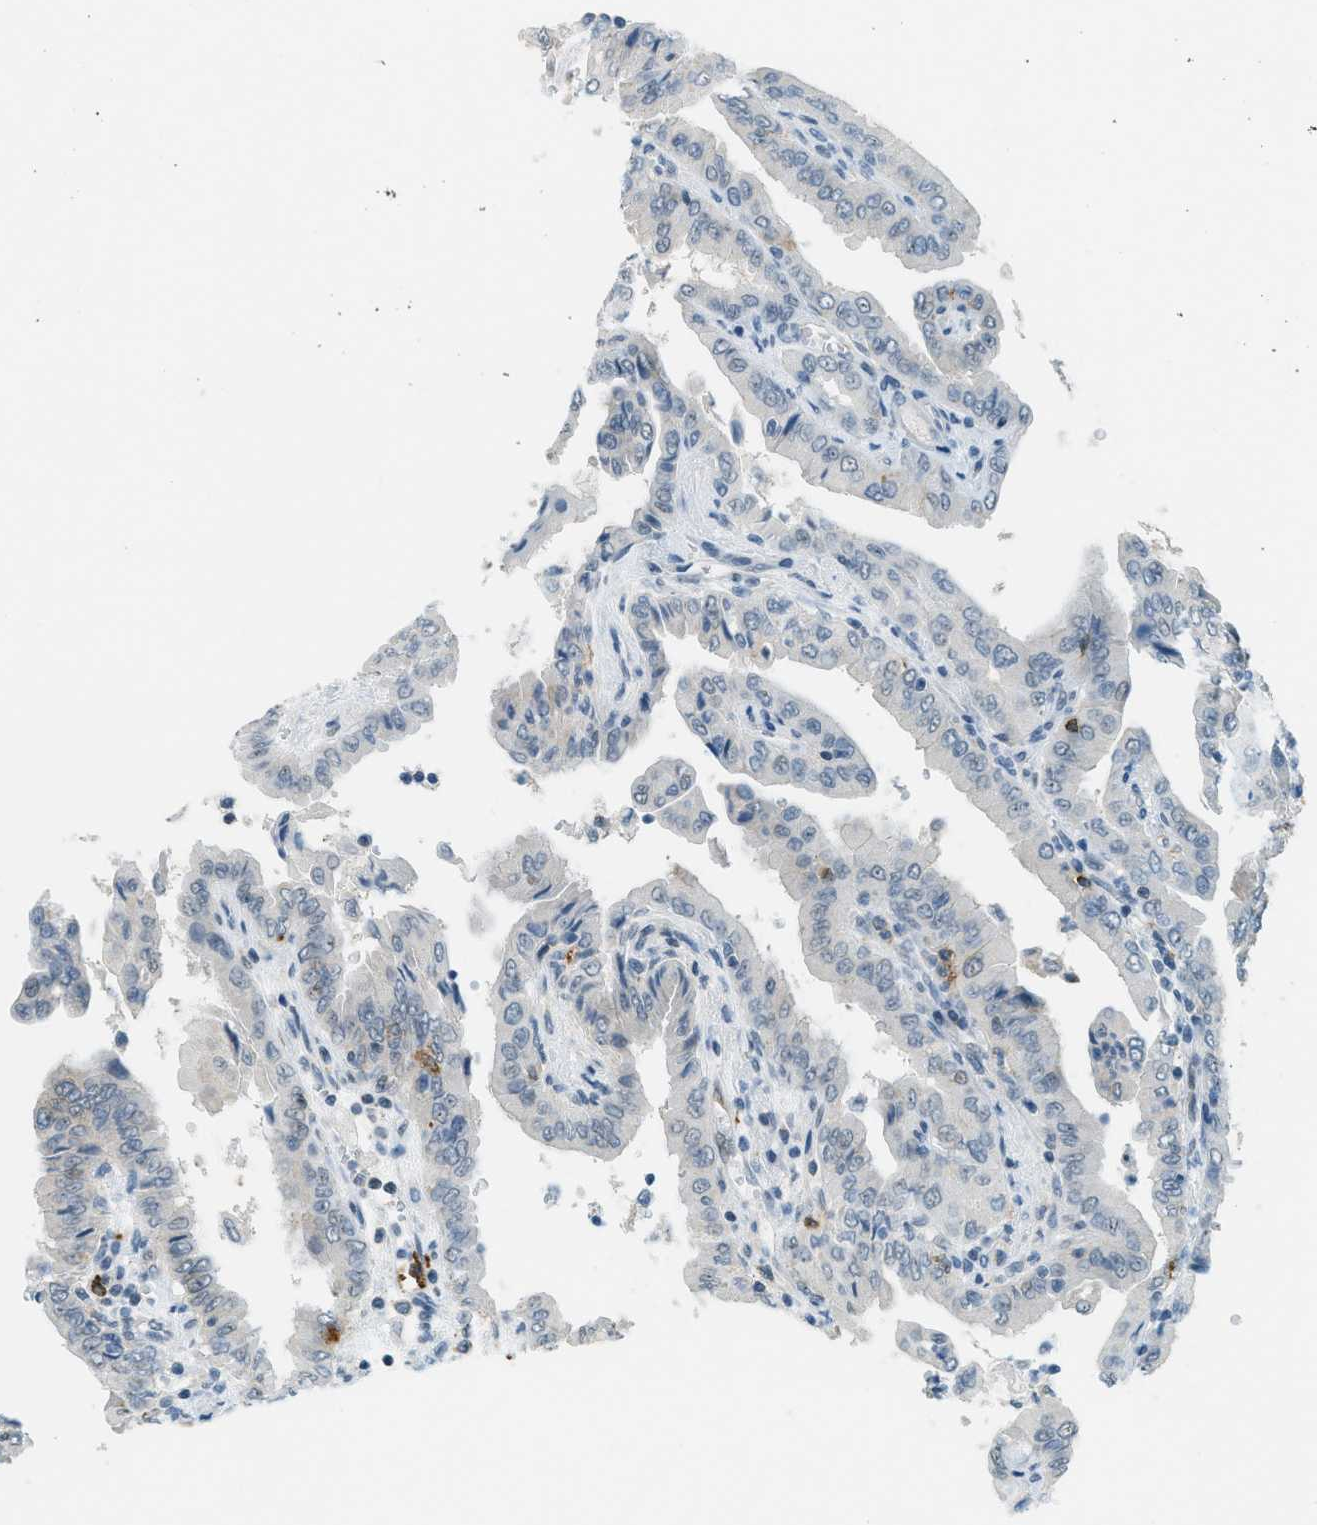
{"staining": {"intensity": "moderate", "quantity": "<25%", "location": "cytoplasmic/membranous"}, "tissue": "thyroid cancer", "cell_type": "Tumor cells", "image_type": "cancer", "snomed": [{"axis": "morphology", "description": "Papillary adenocarcinoma, NOS"}, {"axis": "topography", "description": "Thyroid gland"}], "caption": "This histopathology image demonstrates thyroid cancer stained with immunohistochemistry to label a protein in brown. The cytoplasmic/membranous of tumor cells show moderate positivity for the protein. Nuclei are counter-stained blue.", "gene": "FYN", "patient": {"sex": "male", "age": 33}}